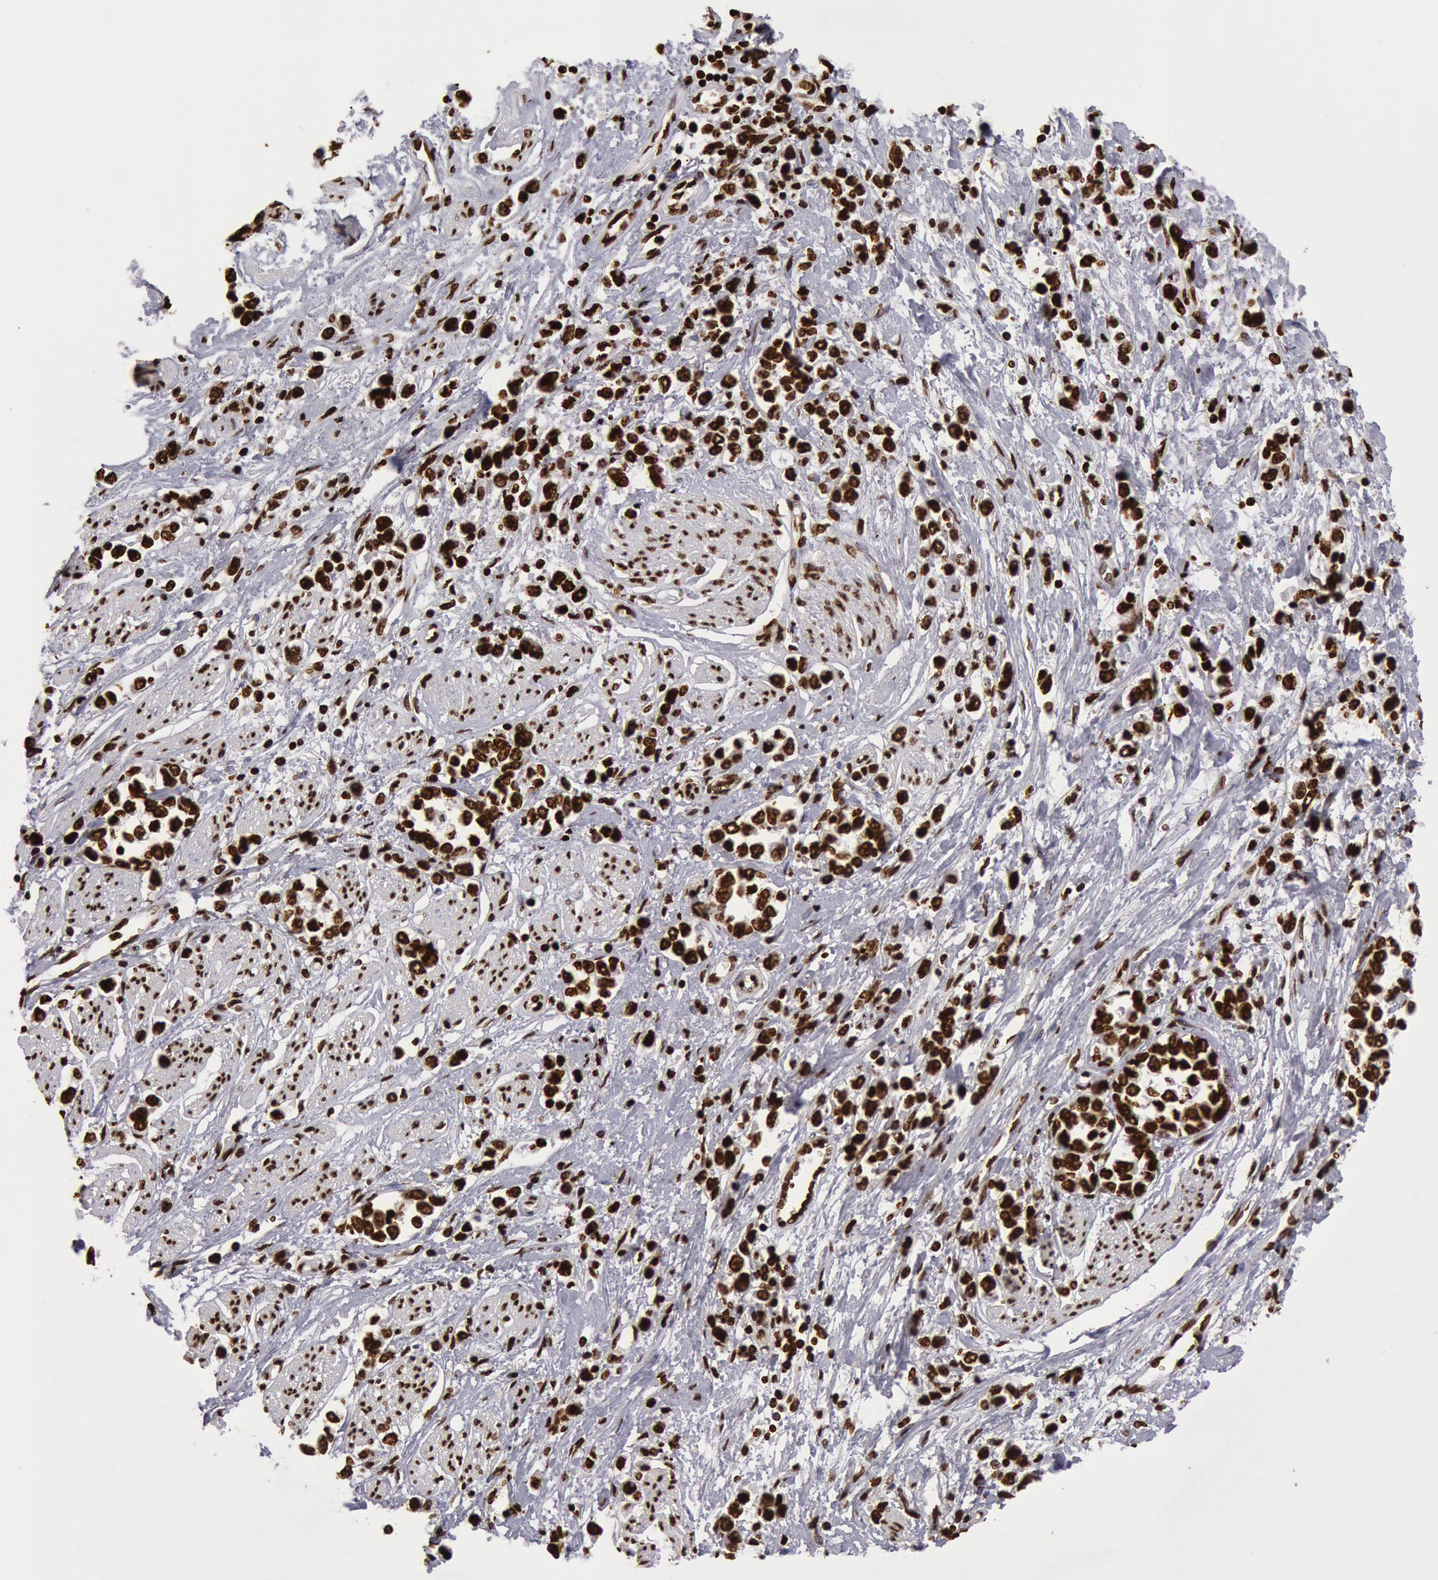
{"staining": {"intensity": "strong", "quantity": ">75%", "location": "nuclear"}, "tissue": "stomach cancer", "cell_type": "Tumor cells", "image_type": "cancer", "snomed": [{"axis": "morphology", "description": "Adenocarcinoma, NOS"}, {"axis": "topography", "description": "Stomach, upper"}], "caption": "IHC image of neoplastic tissue: adenocarcinoma (stomach) stained using IHC demonstrates high levels of strong protein expression localized specifically in the nuclear of tumor cells, appearing as a nuclear brown color.", "gene": "H3-4", "patient": {"sex": "male", "age": 76}}